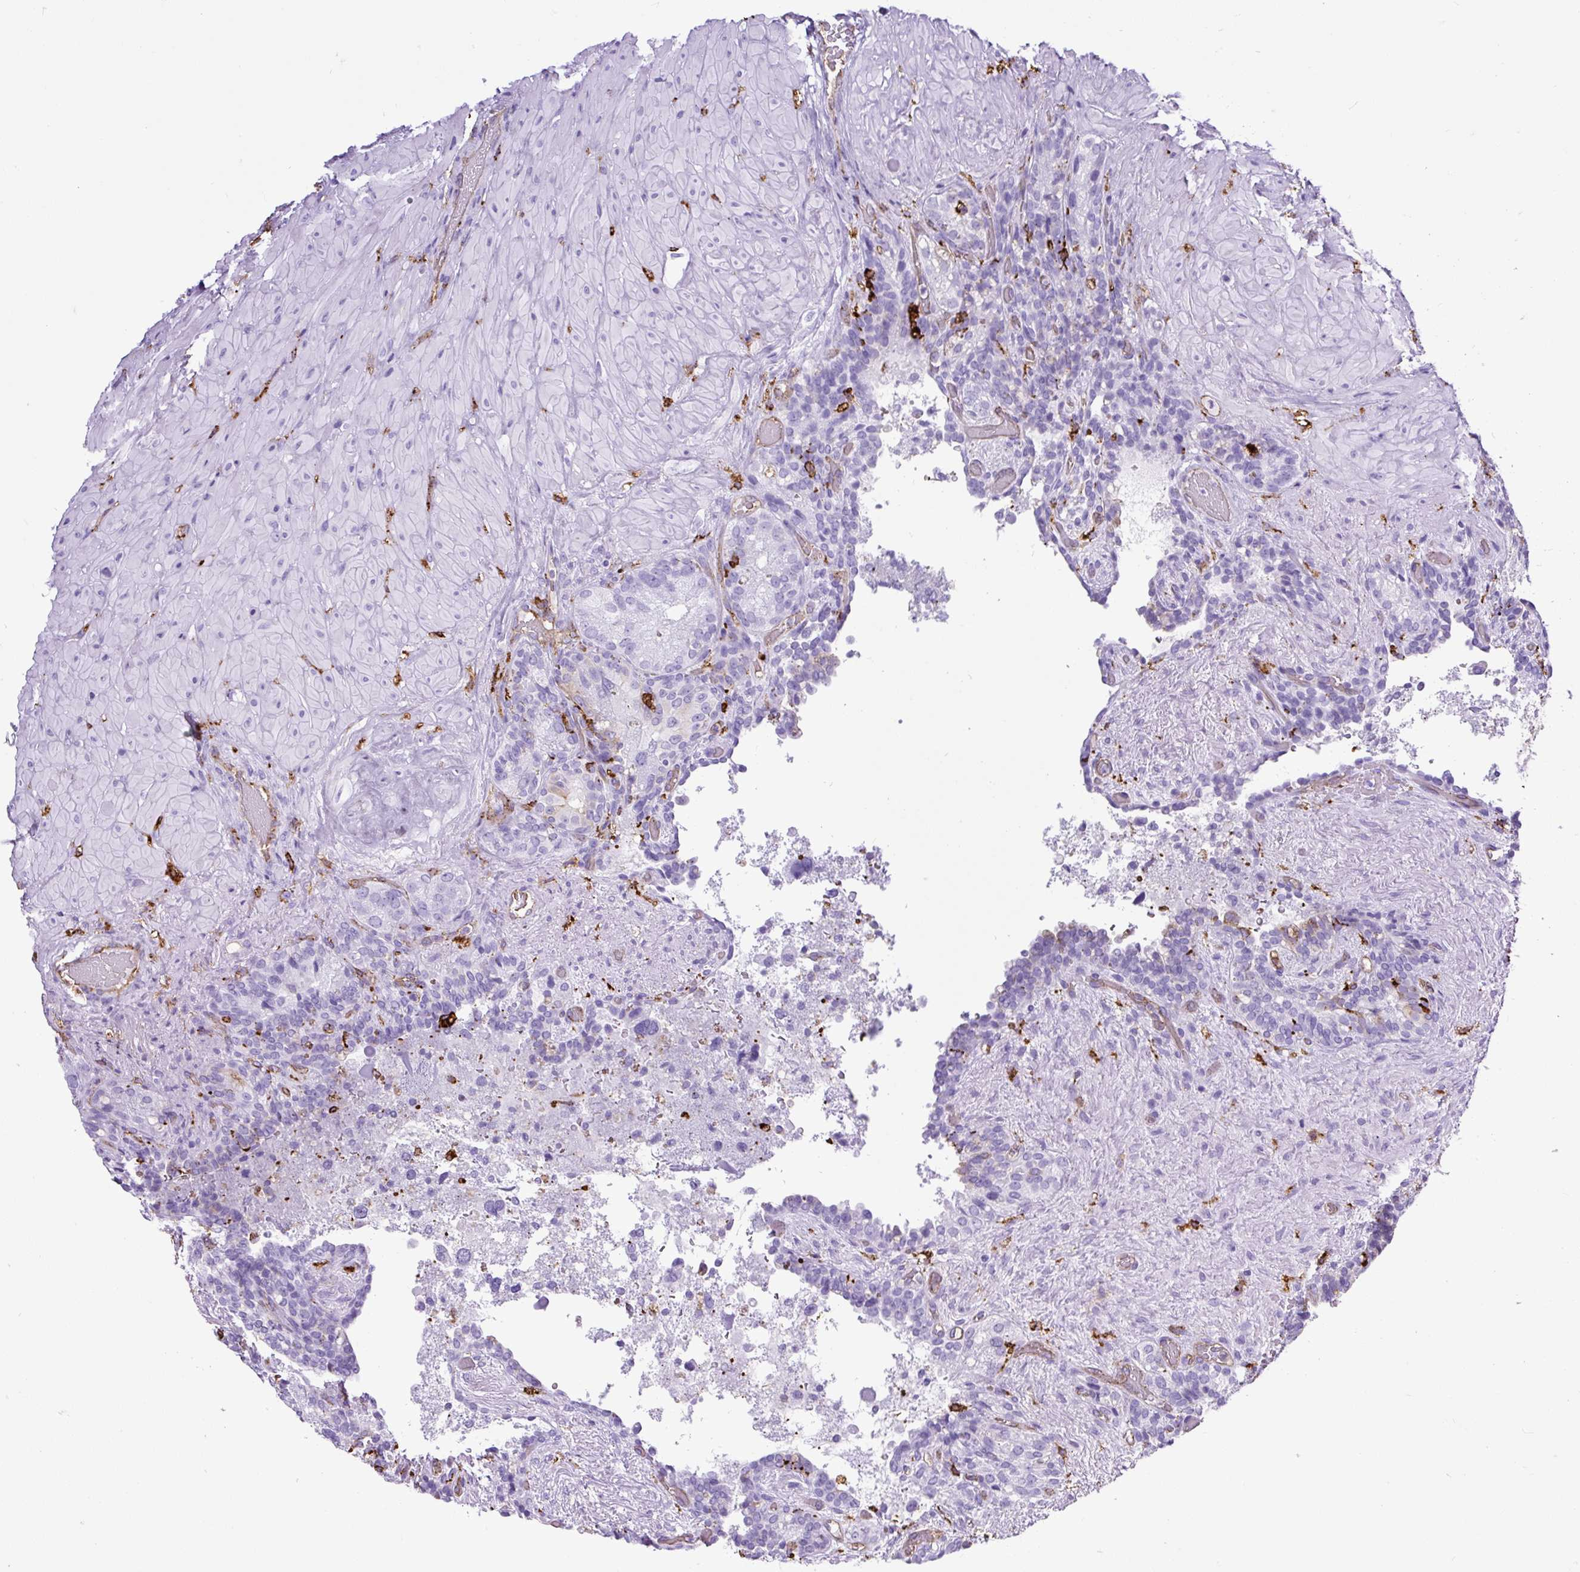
{"staining": {"intensity": "moderate", "quantity": "25%-75%", "location": "cytoplasmic/membranous"}, "tissue": "seminal vesicle", "cell_type": "Glandular cells", "image_type": "normal", "snomed": [{"axis": "morphology", "description": "Normal tissue, NOS"}, {"axis": "topography", "description": "Seminal veicle"}], "caption": "Protein staining displays moderate cytoplasmic/membranous expression in approximately 25%-75% of glandular cells in unremarkable seminal vesicle. (IHC, brightfield microscopy, high magnification).", "gene": "HLA", "patient": {"sex": "male", "age": 69}}